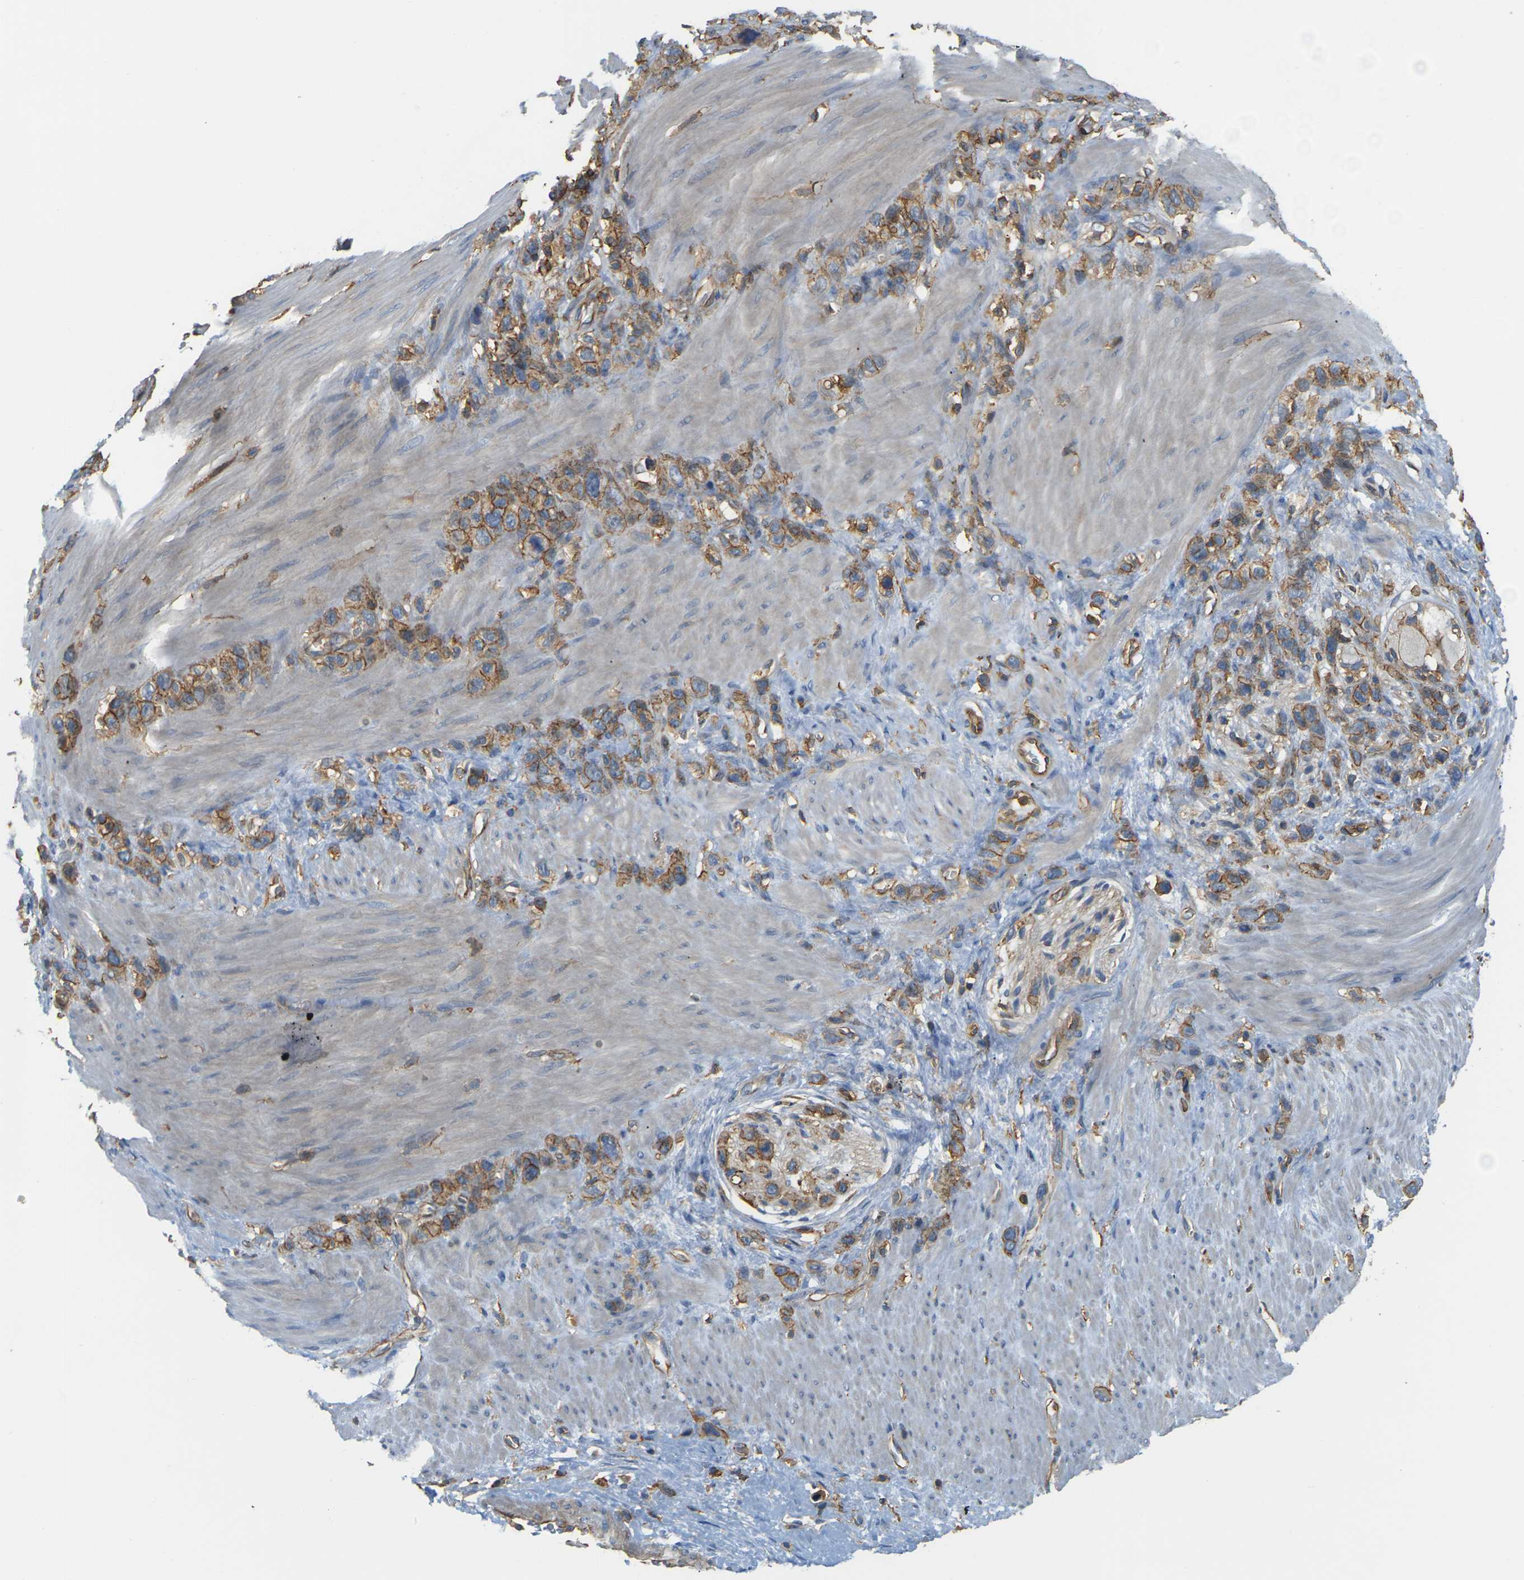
{"staining": {"intensity": "moderate", "quantity": ">75%", "location": "cytoplasmic/membranous"}, "tissue": "stomach cancer", "cell_type": "Tumor cells", "image_type": "cancer", "snomed": [{"axis": "morphology", "description": "Adenocarcinoma, NOS"}, {"axis": "morphology", "description": "Adenocarcinoma, High grade"}, {"axis": "topography", "description": "Stomach, upper"}, {"axis": "topography", "description": "Stomach, lower"}], "caption": "IHC of stomach cancer displays medium levels of moderate cytoplasmic/membranous positivity in about >75% of tumor cells. (IHC, brightfield microscopy, high magnification).", "gene": "IQGAP1", "patient": {"sex": "female", "age": 65}}